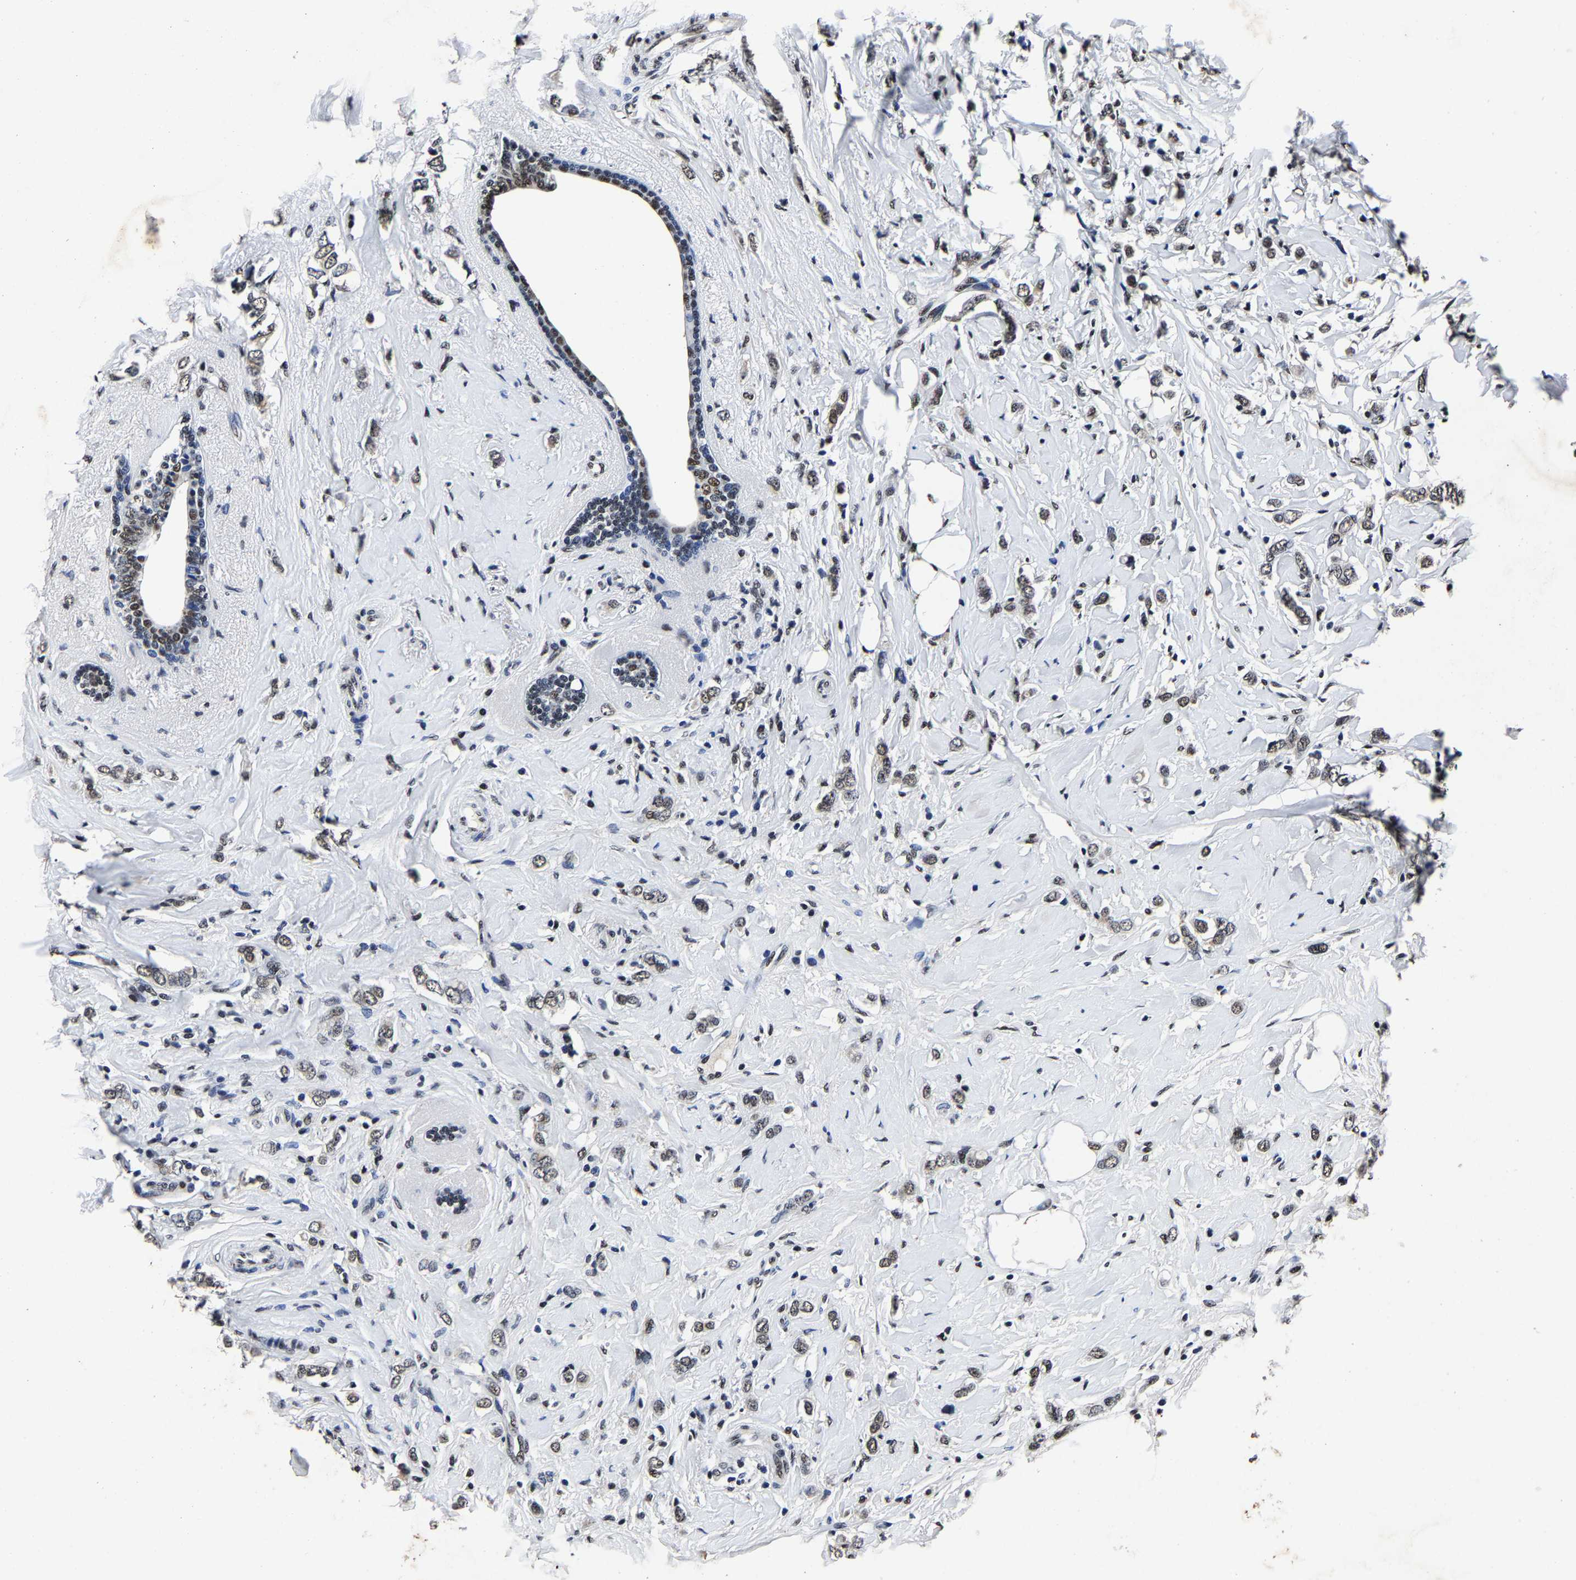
{"staining": {"intensity": "weak", "quantity": ">75%", "location": "nuclear"}, "tissue": "breast cancer", "cell_type": "Tumor cells", "image_type": "cancer", "snomed": [{"axis": "morphology", "description": "Normal tissue, NOS"}, {"axis": "morphology", "description": "Lobular carcinoma"}, {"axis": "topography", "description": "Breast"}], "caption": "Tumor cells show weak nuclear expression in approximately >75% of cells in breast lobular carcinoma.", "gene": "RBM45", "patient": {"sex": "female", "age": 47}}